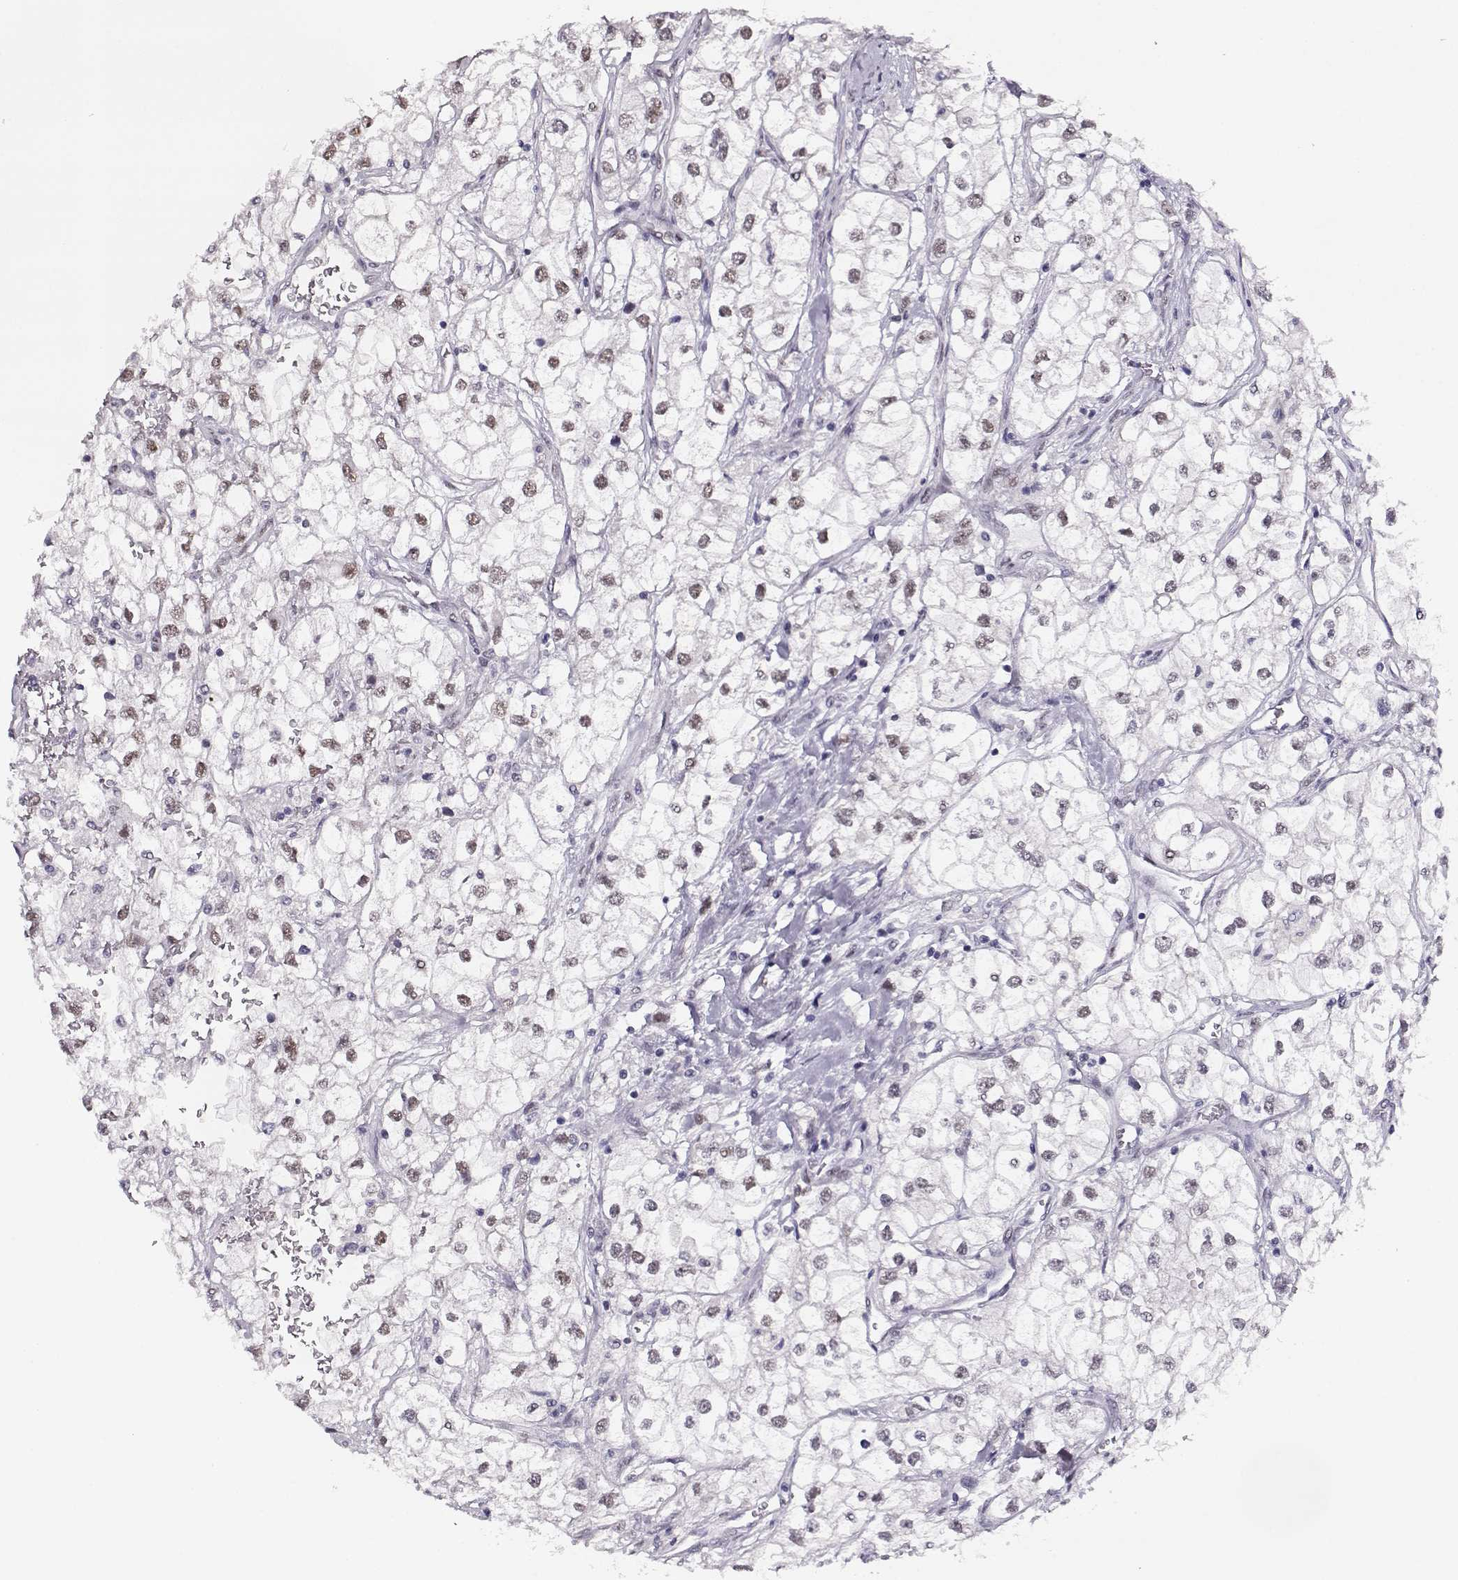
{"staining": {"intensity": "weak", "quantity": "25%-75%", "location": "nuclear"}, "tissue": "renal cancer", "cell_type": "Tumor cells", "image_type": "cancer", "snomed": [{"axis": "morphology", "description": "Adenocarcinoma, NOS"}, {"axis": "topography", "description": "Kidney"}], "caption": "Adenocarcinoma (renal) tissue displays weak nuclear staining in approximately 25%-75% of tumor cells, visualized by immunohistochemistry.", "gene": "POLI", "patient": {"sex": "male", "age": 59}}